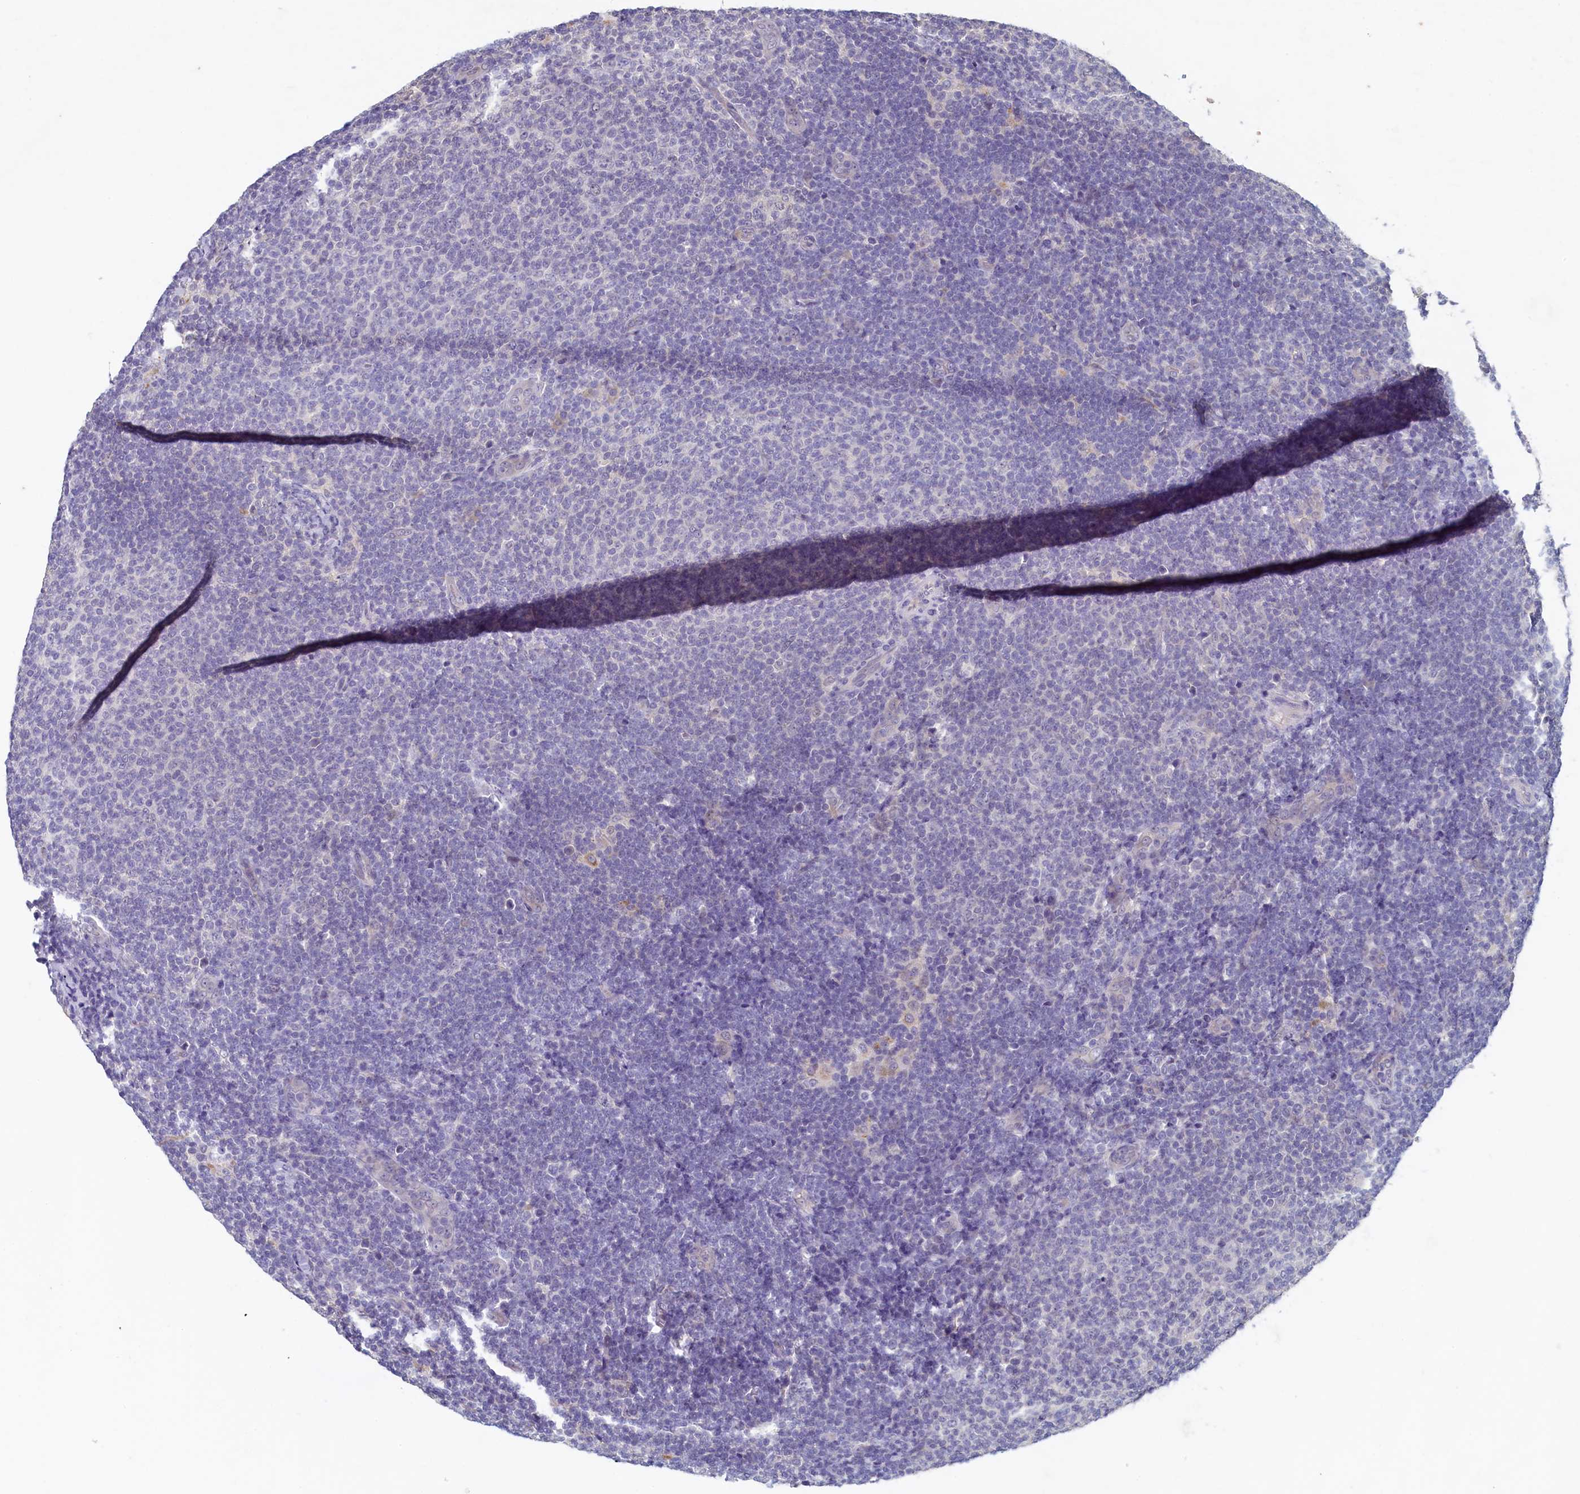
{"staining": {"intensity": "negative", "quantity": "none", "location": "none"}, "tissue": "lymphoma", "cell_type": "Tumor cells", "image_type": "cancer", "snomed": [{"axis": "morphology", "description": "Malignant lymphoma, non-Hodgkin's type, Low grade"}, {"axis": "topography", "description": "Lymph node"}], "caption": "Immunohistochemistry histopathology image of human low-grade malignant lymphoma, non-Hodgkin's type stained for a protein (brown), which reveals no positivity in tumor cells.", "gene": "NUBP2", "patient": {"sex": "male", "age": 66}}